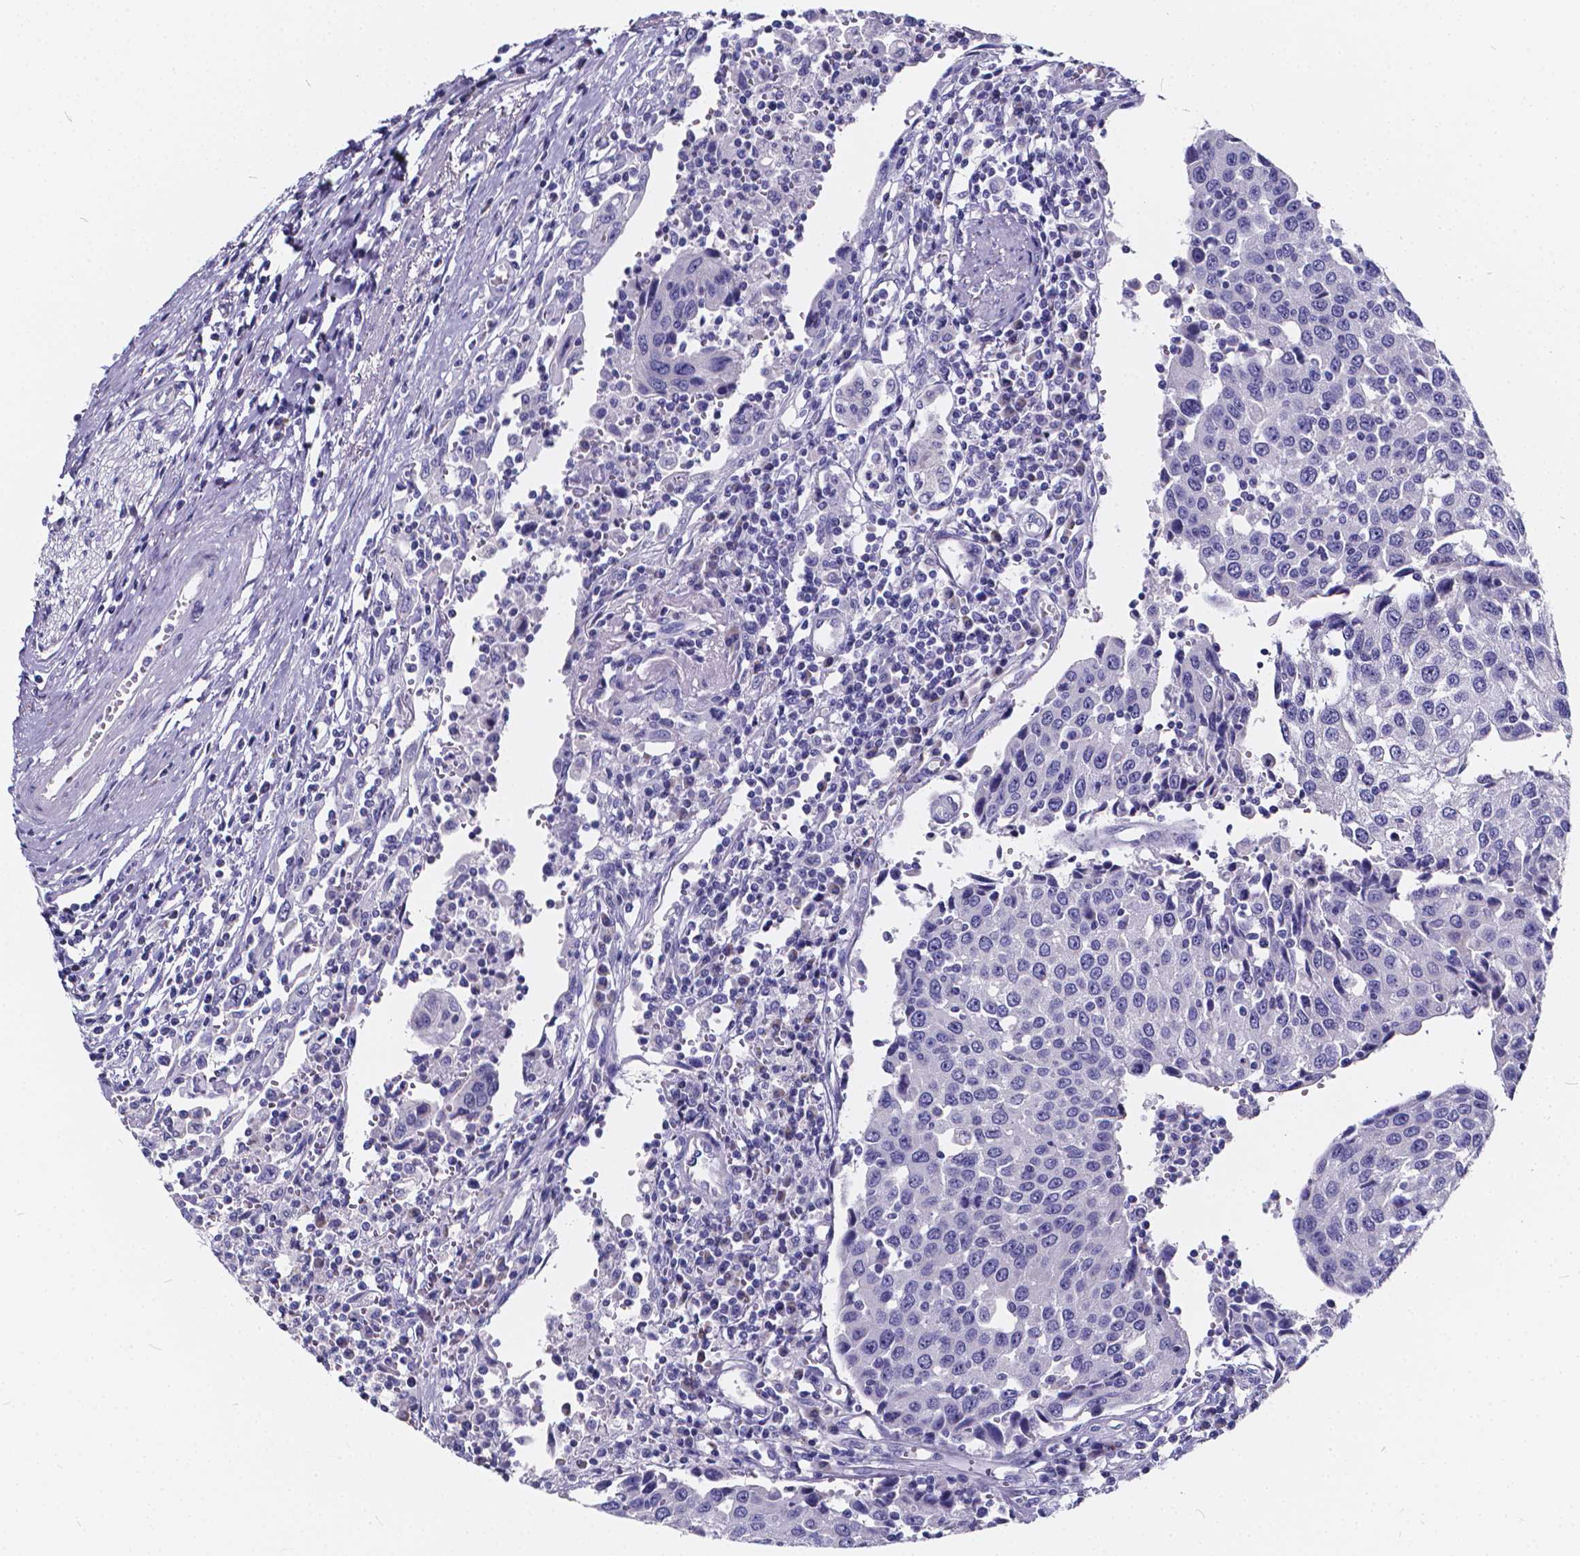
{"staining": {"intensity": "negative", "quantity": "none", "location": "none"}, "tissue": "urothelial cancer", "cell_type": "Tumor cells", "image_type": "cancer", "snomed": [{"axis": "morphology", "description": "Urothelial carcinoma, High grade"}, {"axis": "topography", "description": "Urinary bladder"}], "caption": "DAB (3,3'-diaminobenzidine) immunohistochemical staining of human urothelial cancer reveals no significant expression in tumor cells. (DAB immunohistochemistry (IHC) with hematoxylin counter stain).", "gene": "SPEF2", "patient": {"sex": "female", "age": 85}}